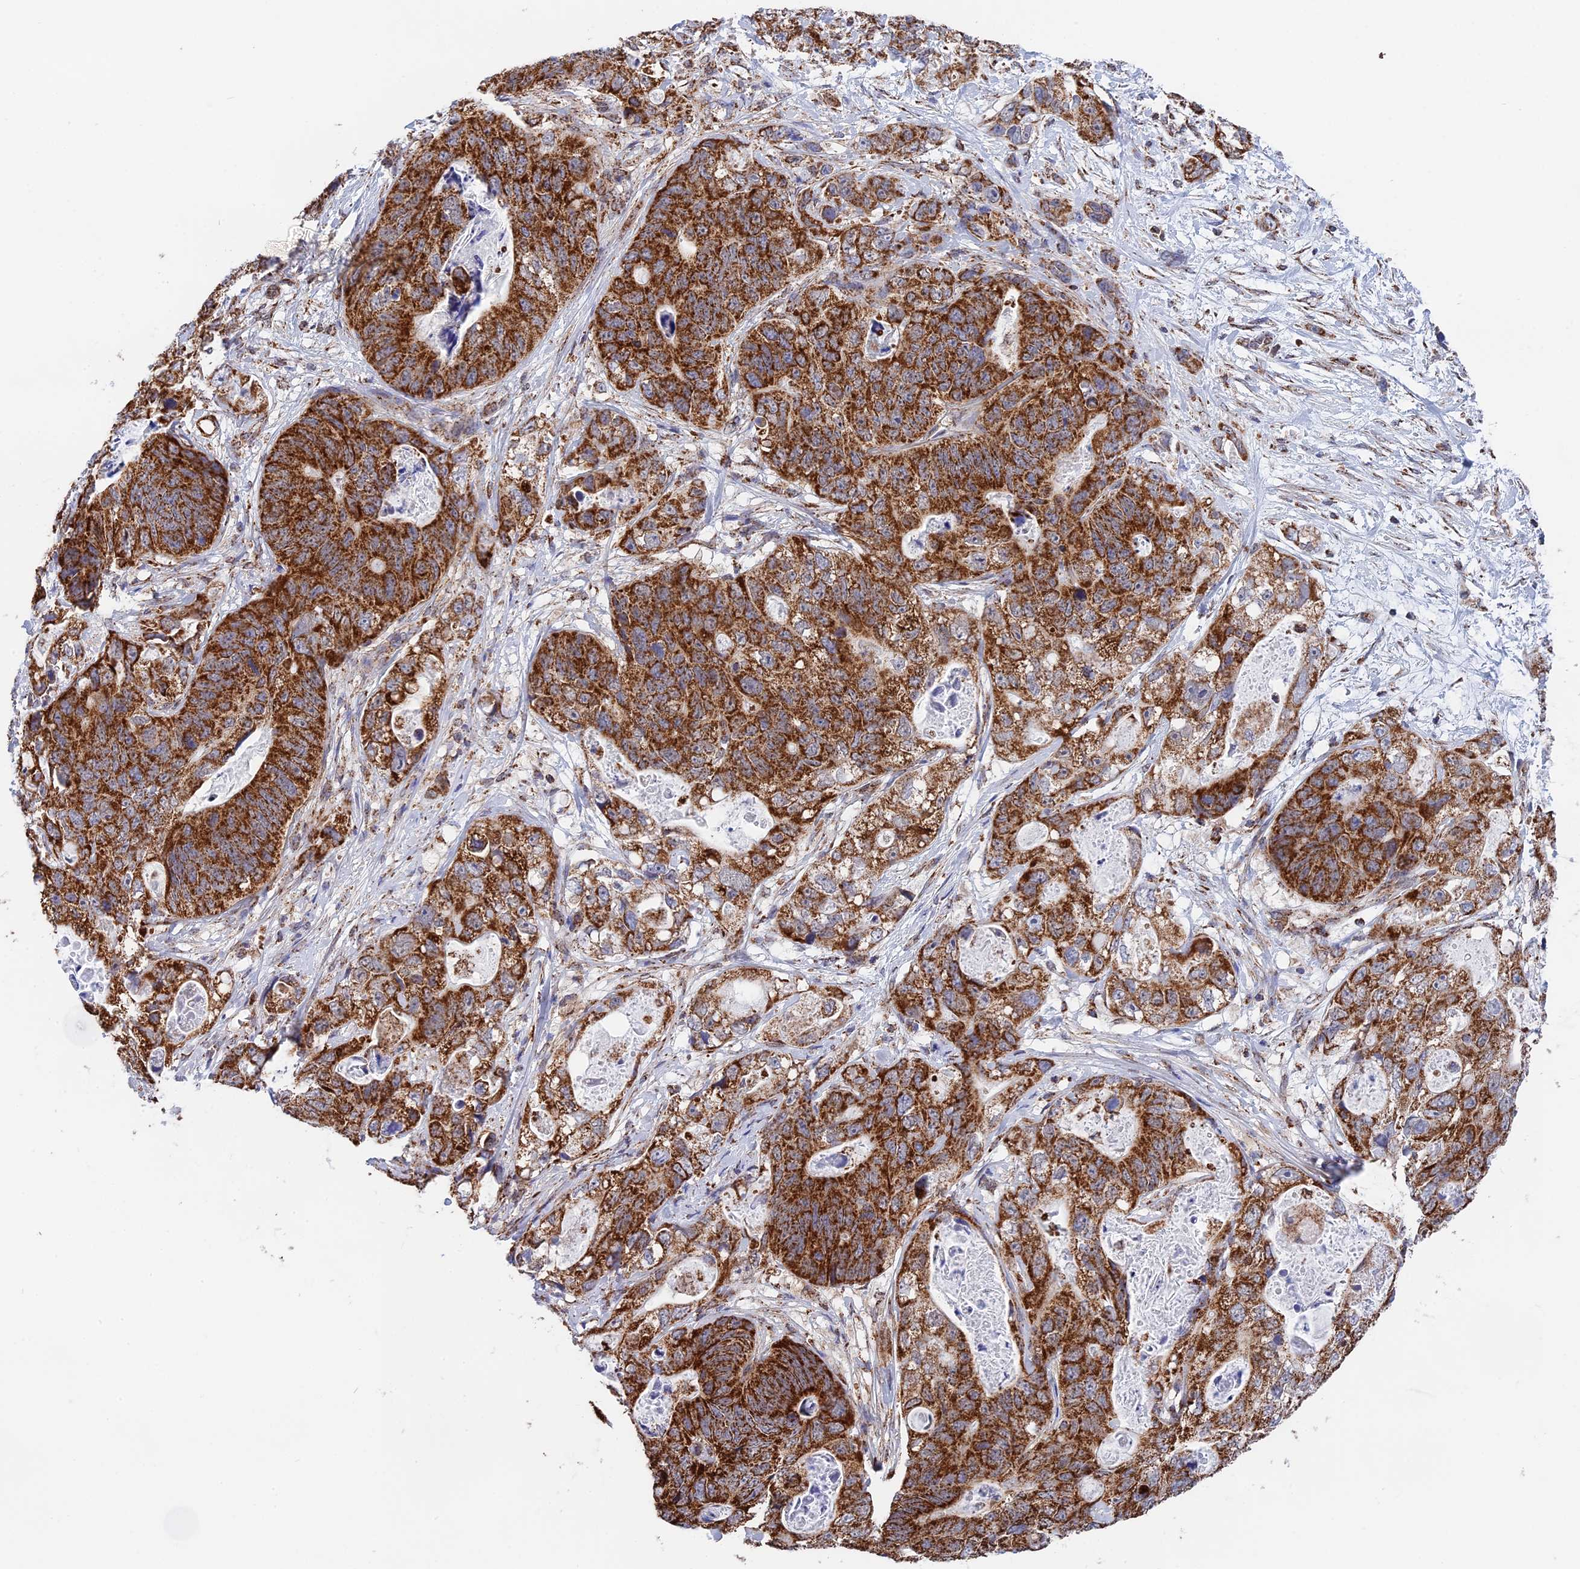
{"staining": {"intensity": "strong", "quantity": ">75%", "location": "cytoplasmic/membranous"}, "tissue": "stomach cancer", "cell_type": "Tumor cells", "image_type": "cancer", "snomed": [{"axis": "morphology", "description": "Adenocarcinoma, NOS"}, {"axis": "topography", "description": "Stomach"}], "caption": "A micrograph showing strong cytoplasmic/membranous expression in approximately >75% of tumor cells in stomach cancer (adenocarcinoma), as visualized by brown immunohistochemical staining.", "gene": "CDC16", "patient": {"sex": "female", "age": 89}}